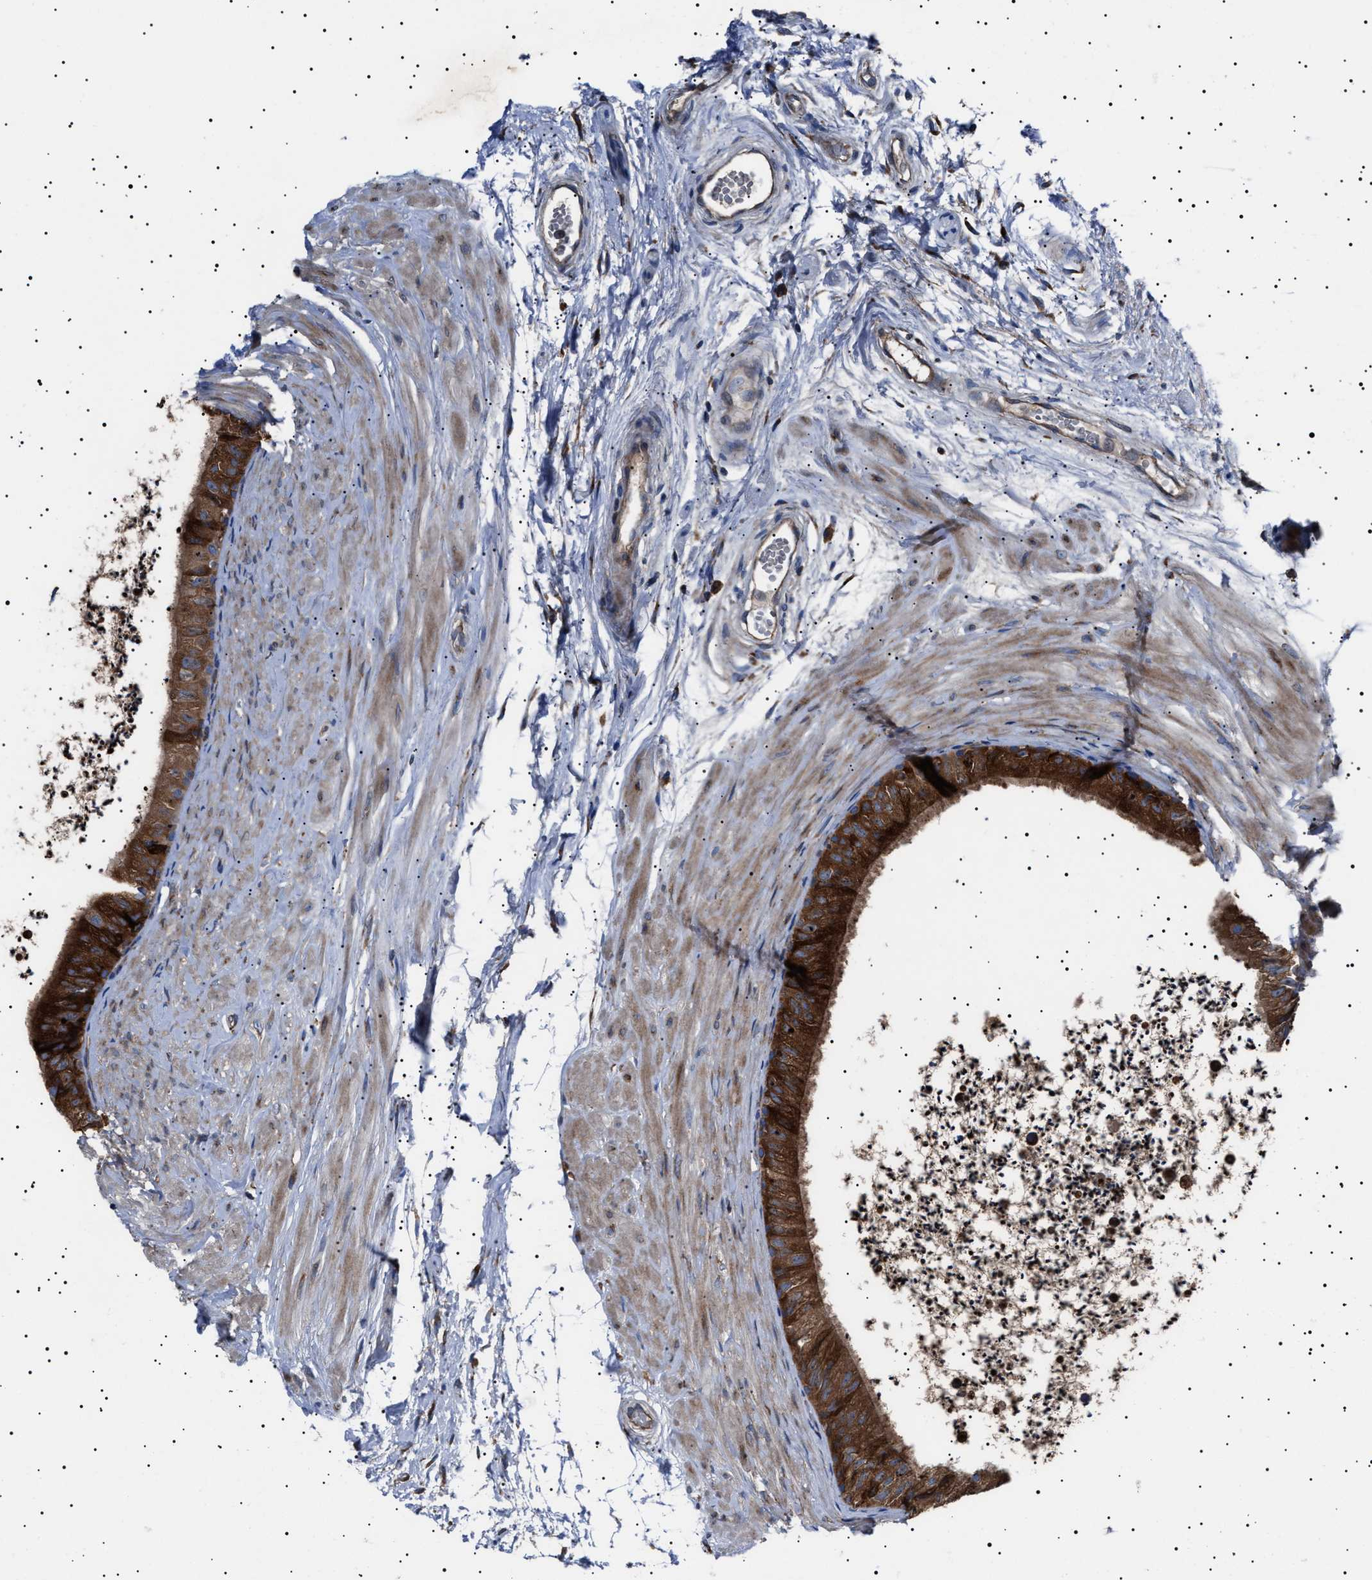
{"staining": {"intensity": "strong", "quantity": ">75%", "location": "cytoplasmic/membranous"}, "tissue": "epididymis", "cell_type": "Glandular cells", "image_type": "normal", "snomed": [{"axis": "morphology", "description": "Normal tissue, NOS"}, {"axis": "topography", "description": "Epididymis"}], "caption": "Immunohistochemical staining of unremarkable epididymis shows high levels of strong cytoplasmic/membranous expression in approximately >75% of glandular cells.", "gene": "TOP1MT", "patient": {"sex": "male", "age": 56}}